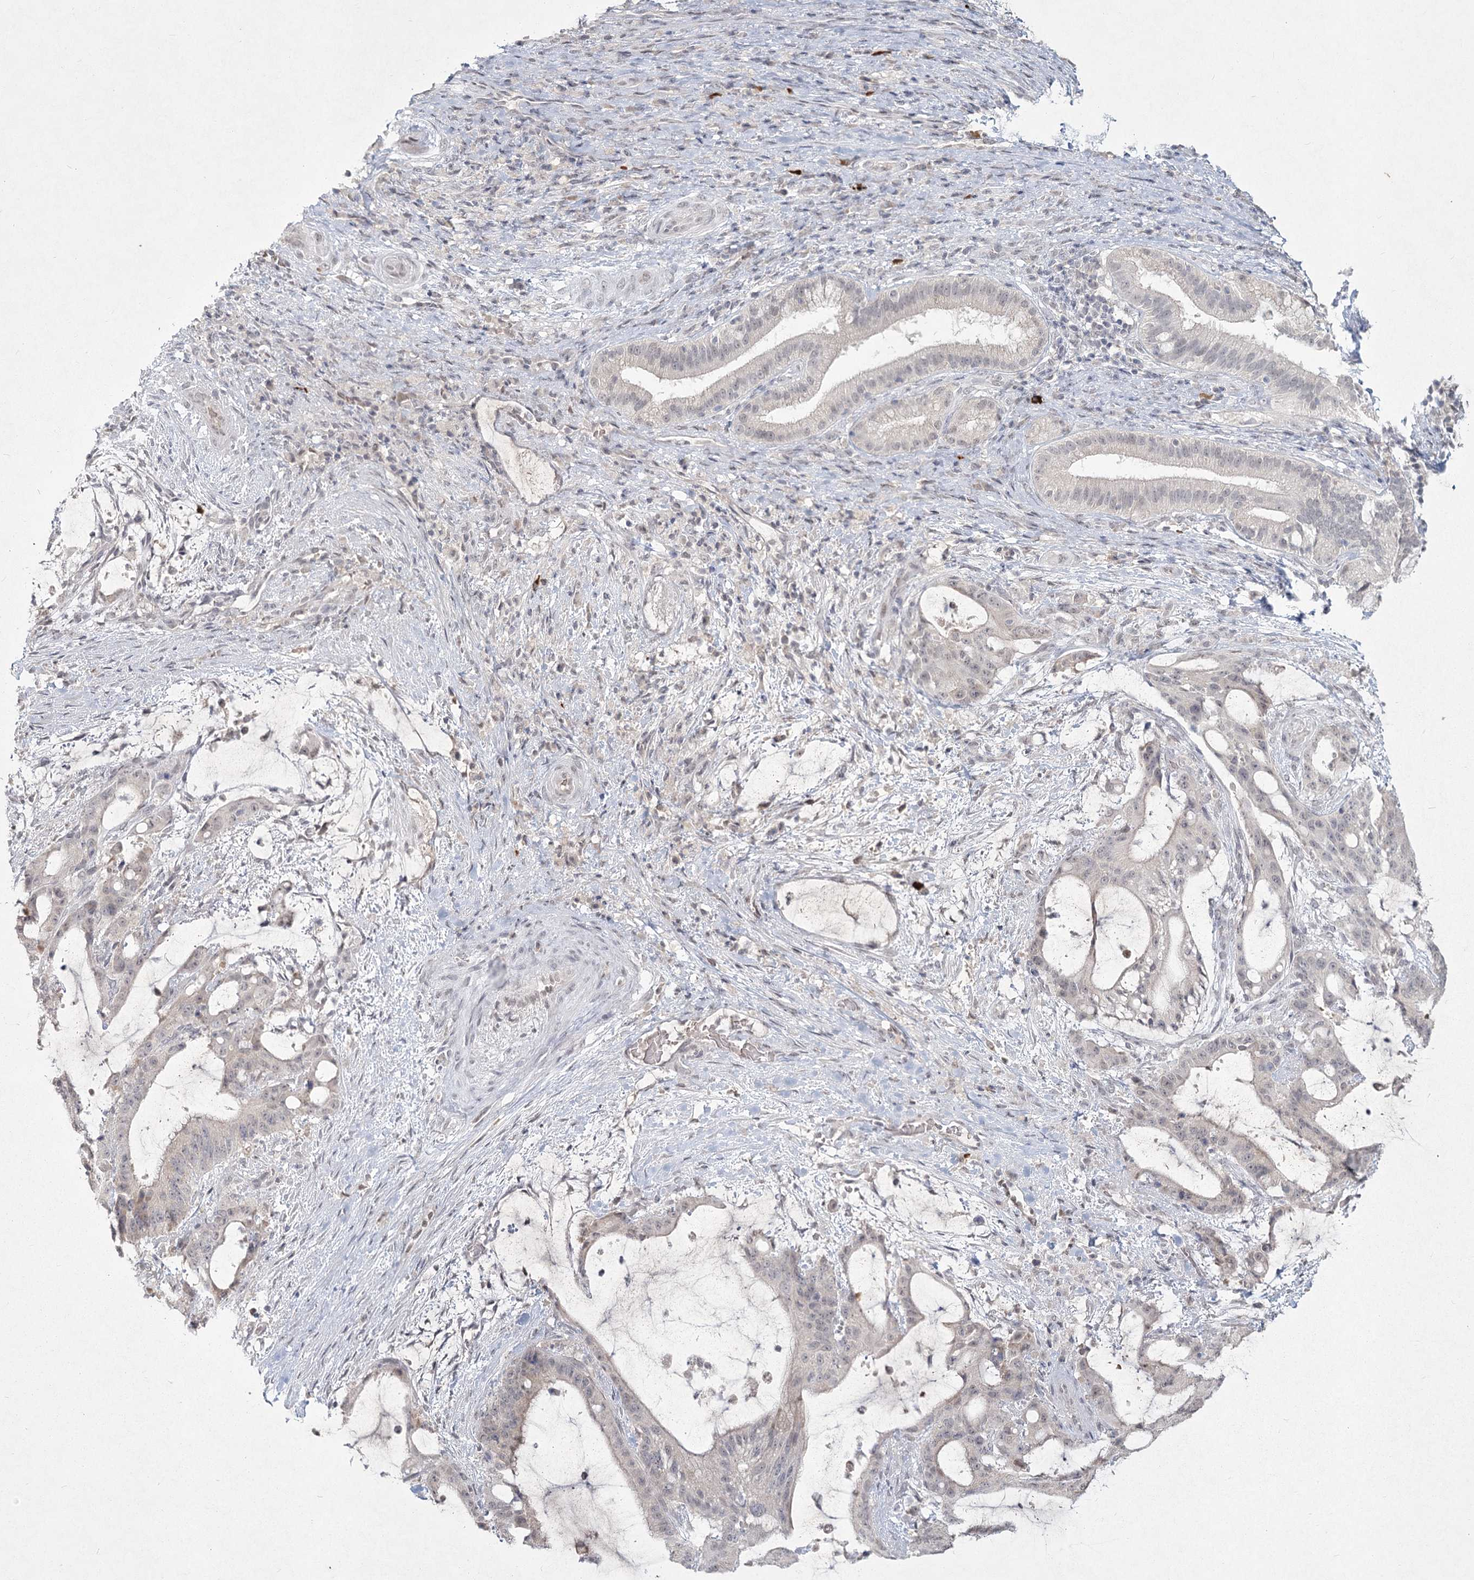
{"staining": {"intensity": "negative", "quantity": "none", "location": "none"}, "tissue": "liver cancer", "cell_type": "Tumor cells", "image_type": "cancer", "snomed": [{"axis": "morphology", "description": "Normal tissue, NOS"}, {"axis": "morphology", "description": "Cholangiocarcinoma"}, {"axis": "topography", "description": "Liver"}, {"axis": "topography", "description": "Peripheral nerve tissue"}], "caption": "Liver cholangiocarcinoma was stained to show a protein in brown. There is no significant staining in tumor cells.", "gene": "LY6G5C", "patient": {"sex": "female", "age": 73}}